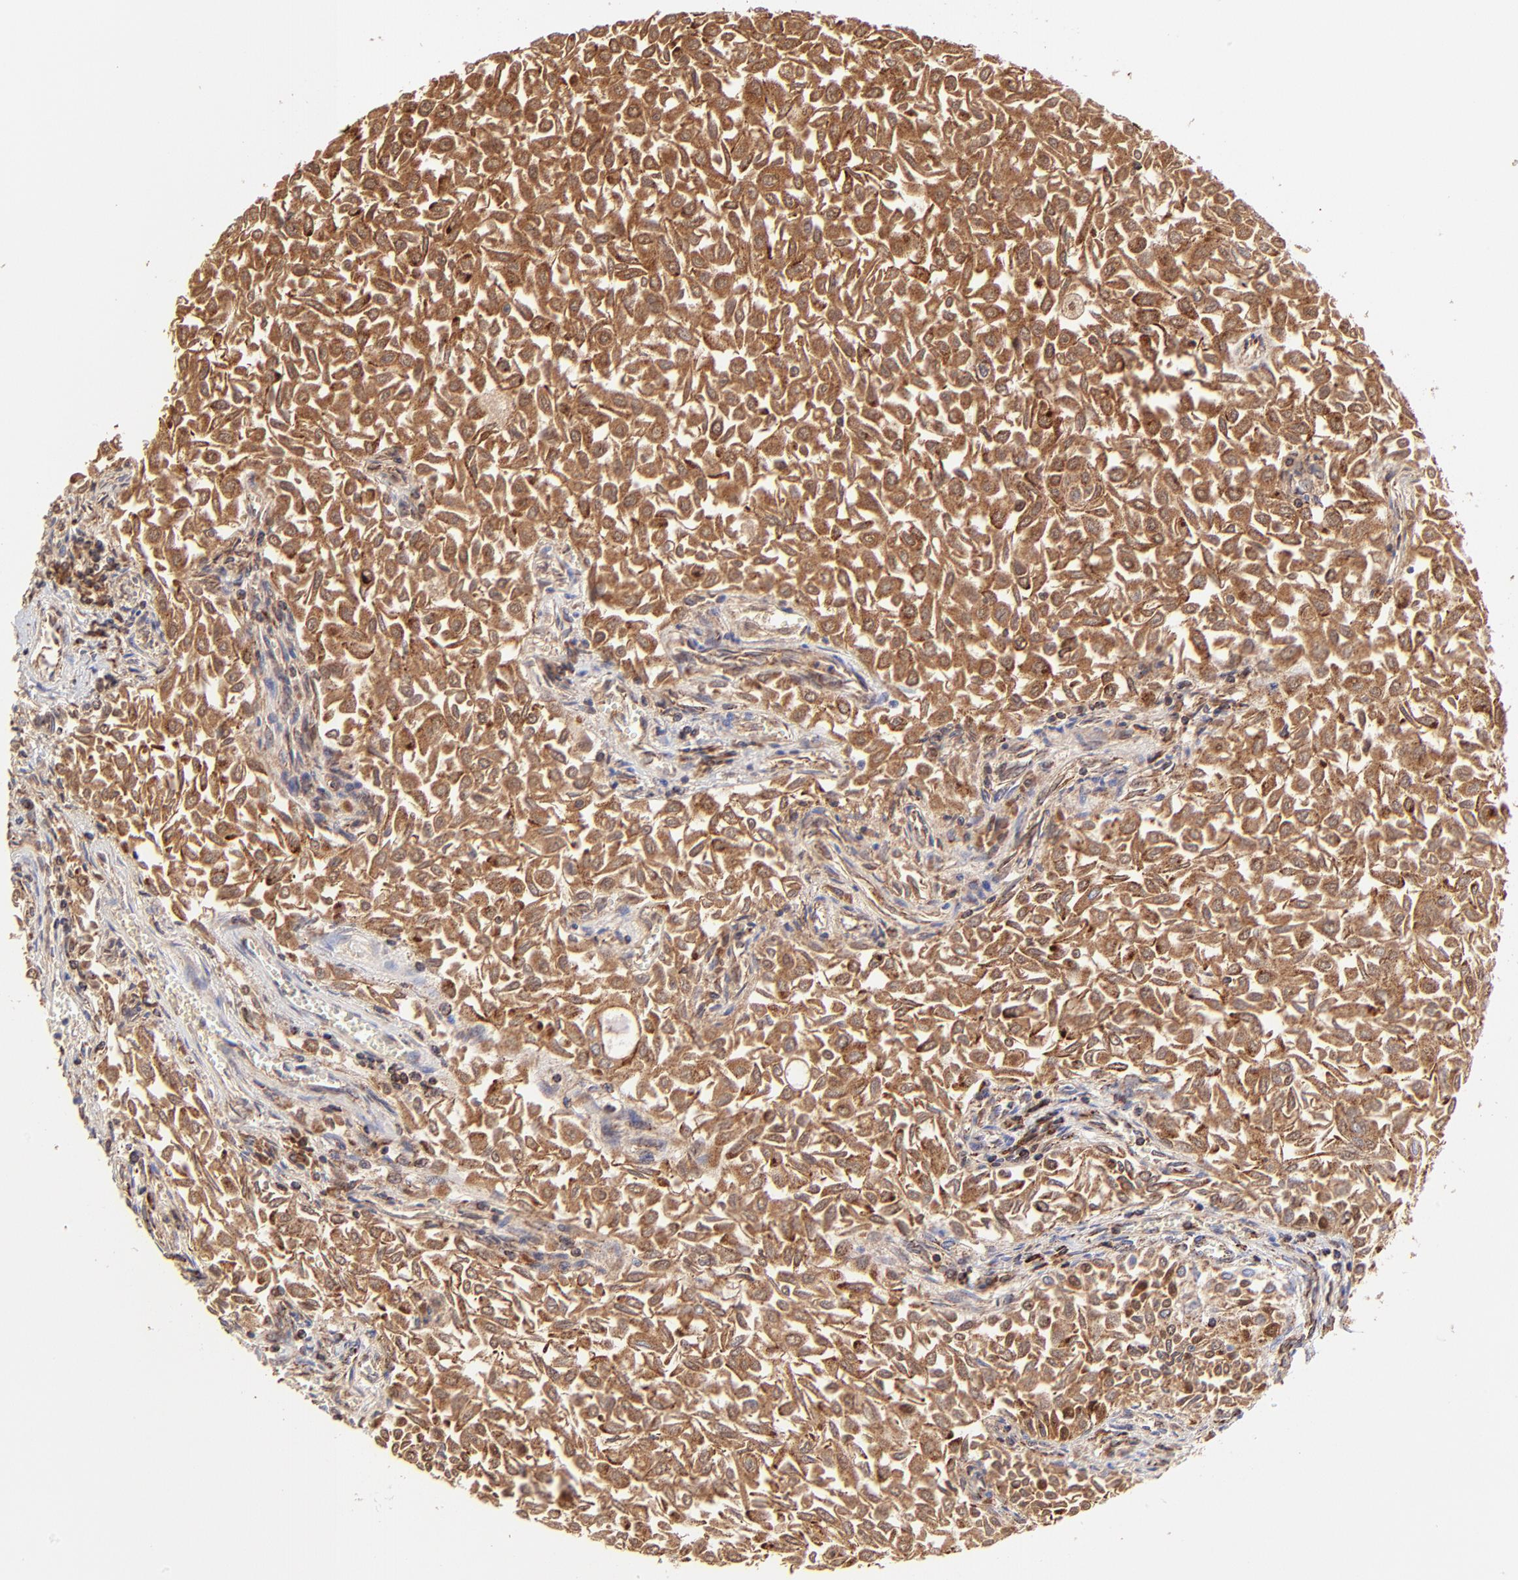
{"staining": {"intensity": "moderate", "quantity": ">75%", "location": "cytoplasmic/membranous"}, "tissue": "urothelial cancer", "cell_type": "Tumor cells", "image_type": "cancer", "snomed": [{"axis": "morphology", "description": "Urothelial carcinoma, Low grade"}, {"axis": "topography", "description": "Urinary bladder"}], "caption": "Immunohistochemical staining of human urothelial carcinoma (low-grade) reveals medium levels of moderate cytoplasmic/membranous positivity in approximately >75% of tumor cells.", "gene": "ECH1", "patient": {"sex": "male", "age": 64}}